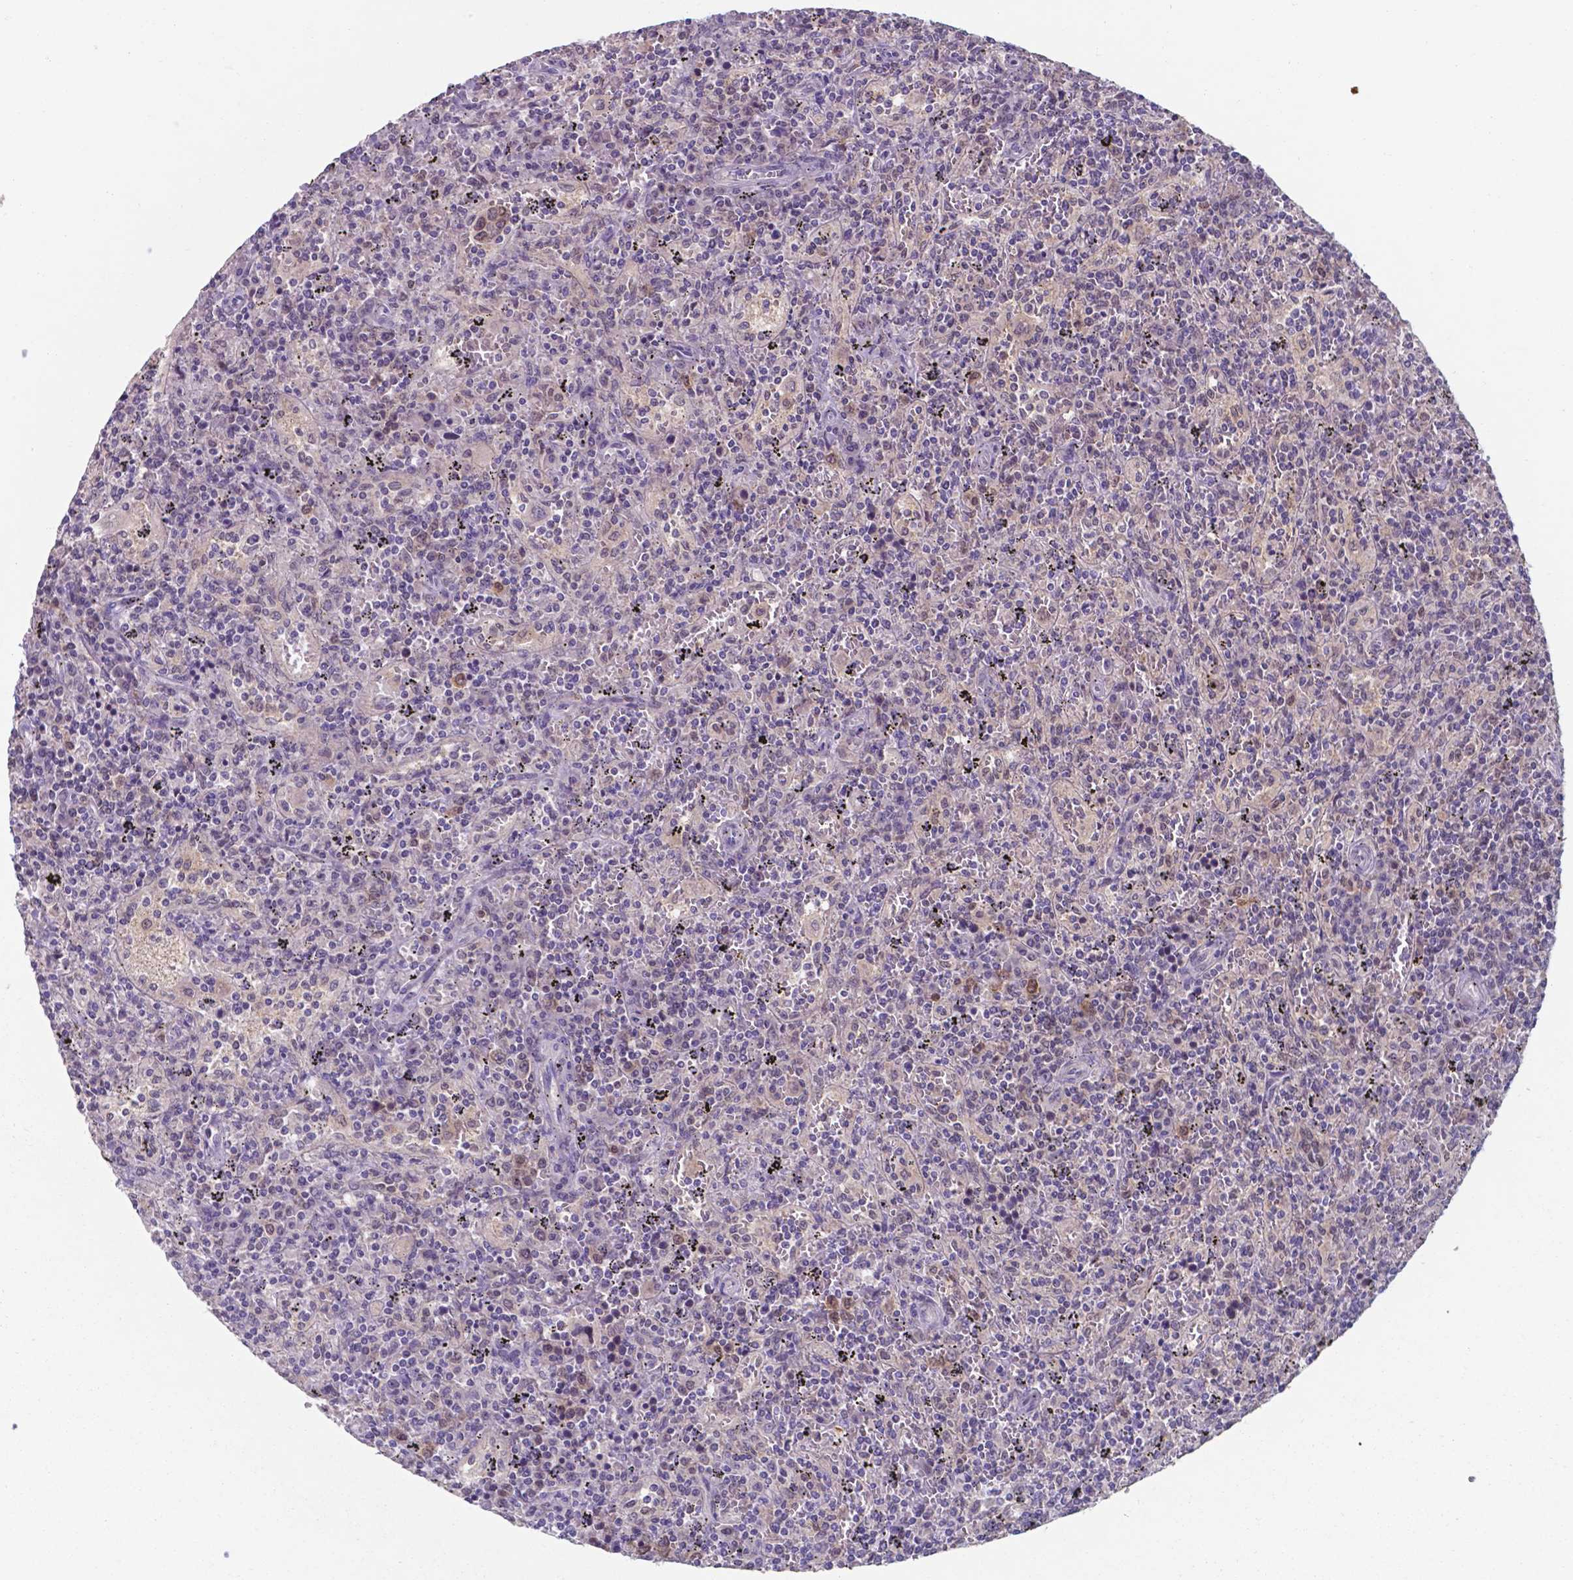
{"staining": {"intensity": "negative", "quantity": "none", "location": "none"}, "tissue": "lymphoma", "cell_type": "Tumor cells", "image_type": "cancer", "snomed": [{"axis": "morphology", "description": "Malignant lymphoma, non-Hodgkin's type, Low grade"}, {"axis": "topography", "description": "Spleen"}], "caption": "DAB immunohistochemical staining of human lymphoma exhibits no significant staining in tumor cells.", "gene": "UBE2E2", "patient": {"sex": "male", "age": 62}}